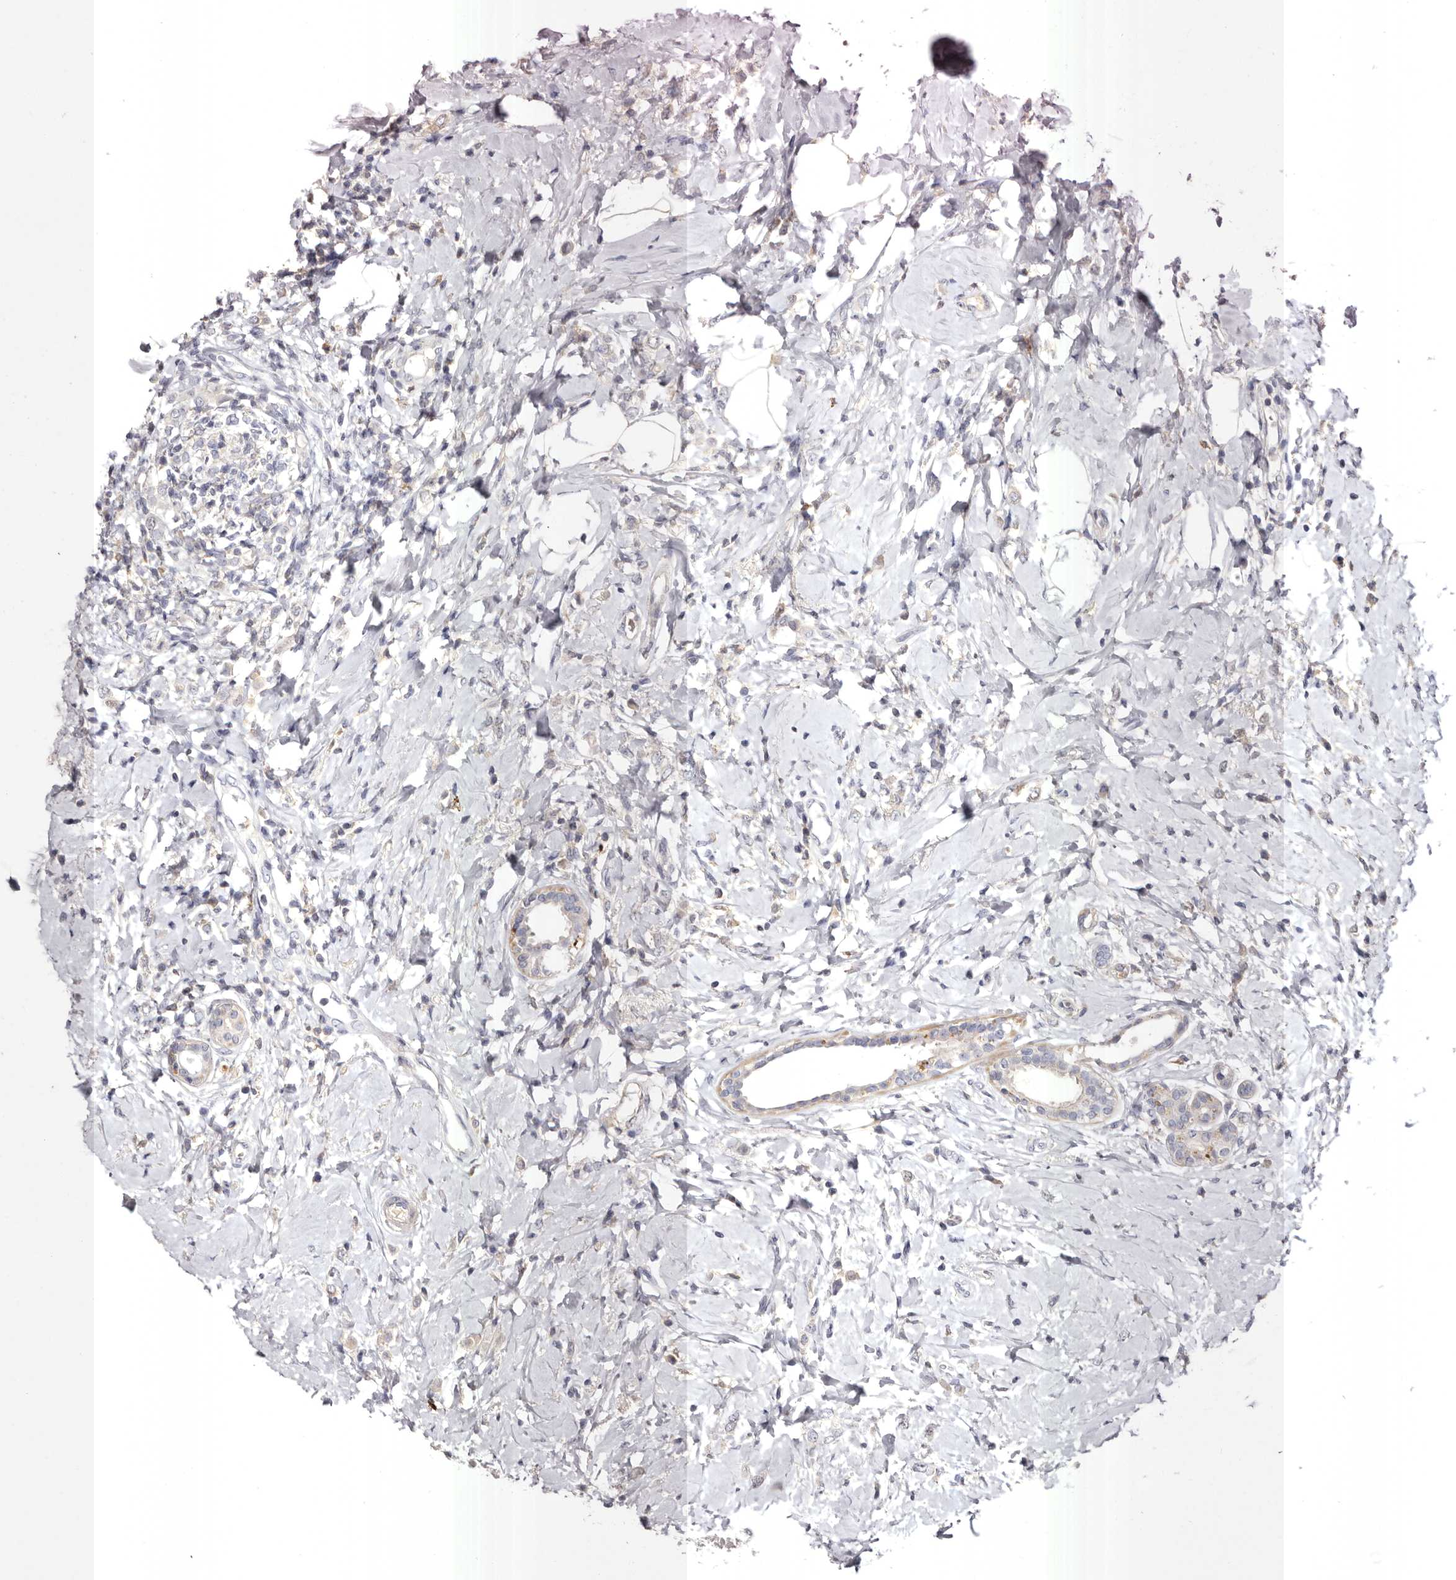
{"staining": {"intensity": "negative", "quantity": "none", "location": "none"}, "tissue": "breast cancer", "cell_type": "Tumor cells", "image_type": "cancer", "snomed": [{"axis": "morphology", "description": "Lobular carcinoma"}, {"axis": "topography", "description": "Breast"}], "caption": "DAB immunohistochemical staining of breast cancer demonstrates no significant staining in tumor cells.", "gene": "S1PR5", "patient": {"sex": "female", "age": 47}}